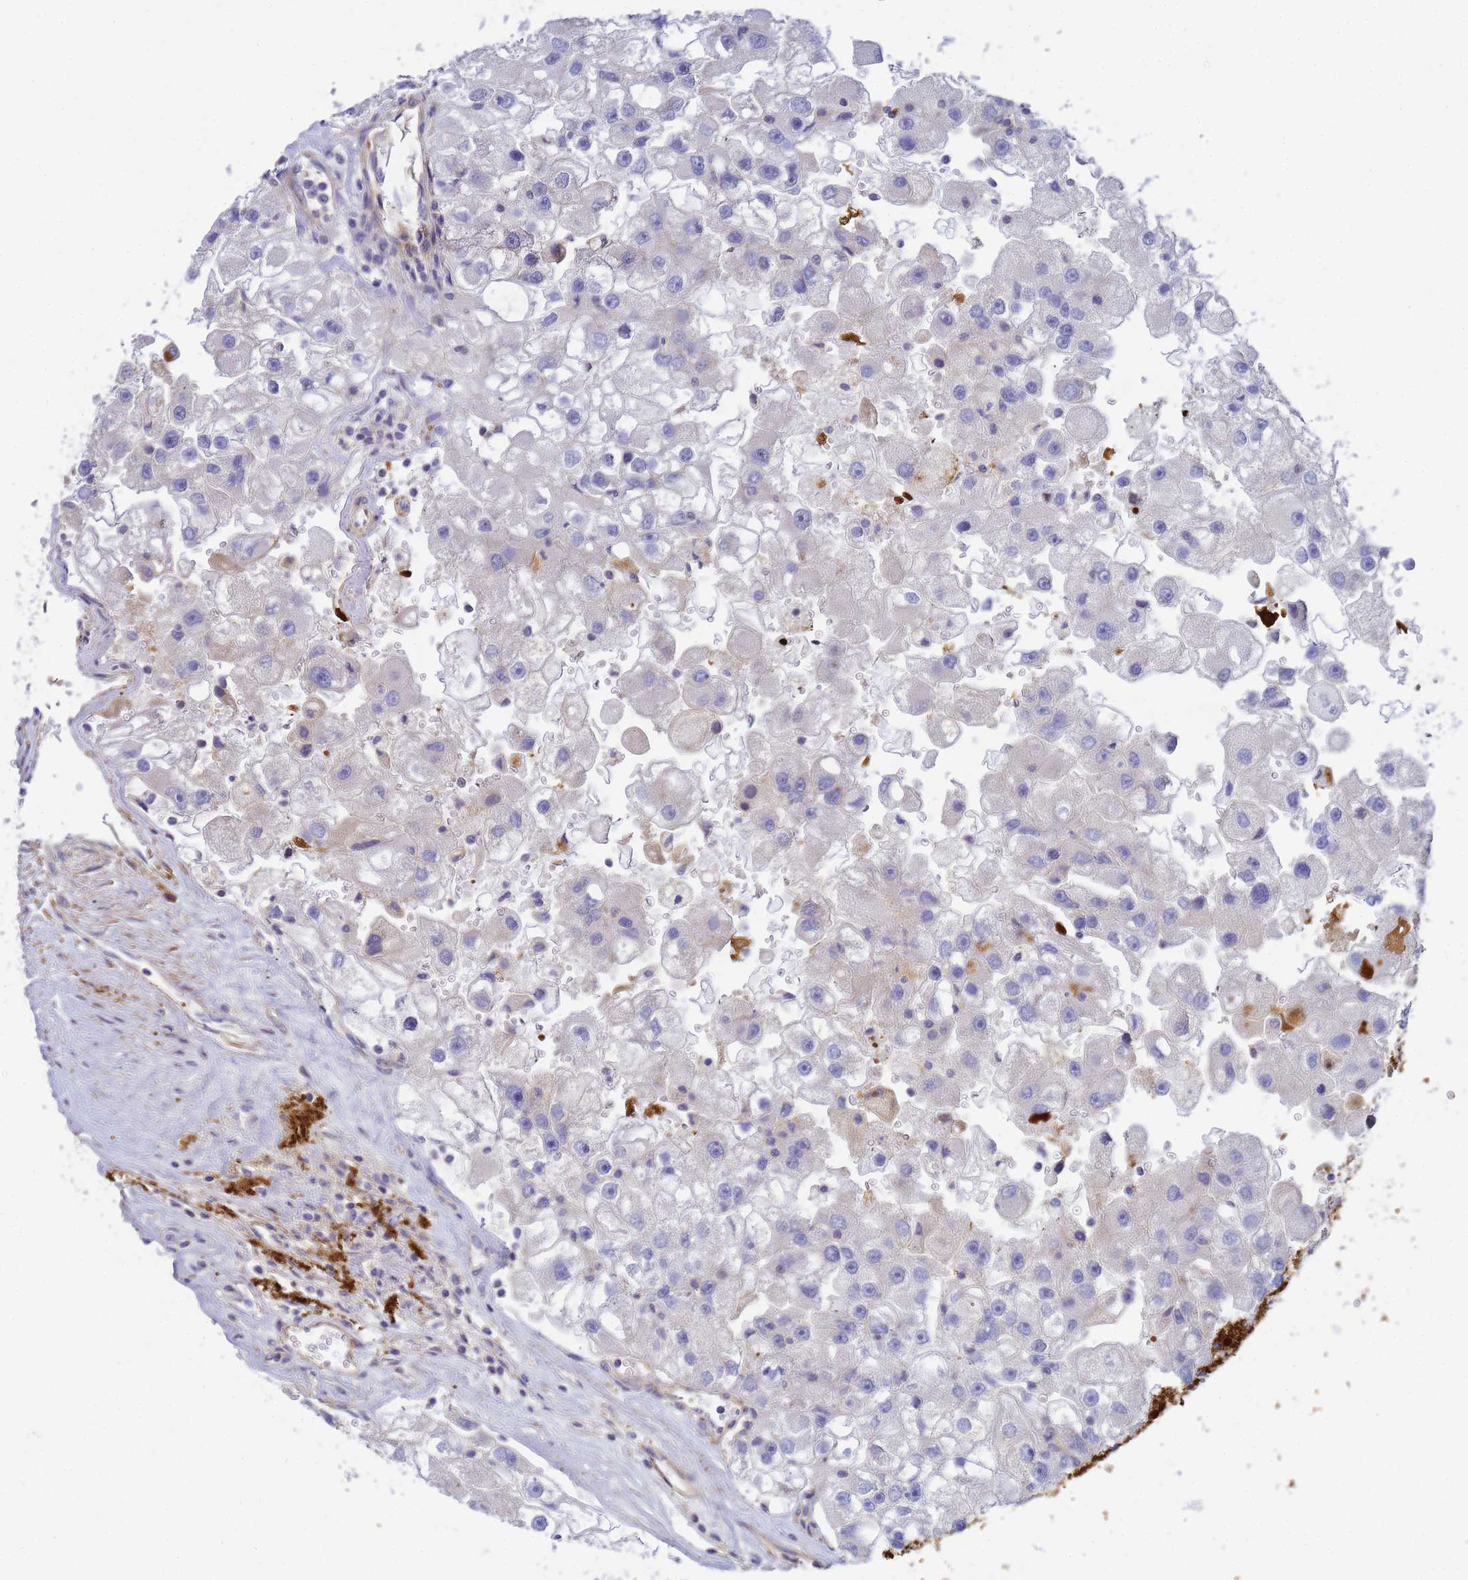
{"staining": {"intensity": "negative", "quantity": "none", "location": "none"}, "tissue": "renal cancer", "cell_type": "Tumor cells", "image_type": "cancer", "snomed": [{"axis": "morphology", "description": "Adenocarcinoma, NOS"}, {"axis": "topography", "description": "Kidney"}], "caption": "The photomicrograph shows no staining of tumor cells in renal cancer (adenocarcinoma). (Immunohistochemistry, brightfield microscopy, high magnification).", "gene": "MYL12A", "patient": {"sex": "male", "age": 63}}